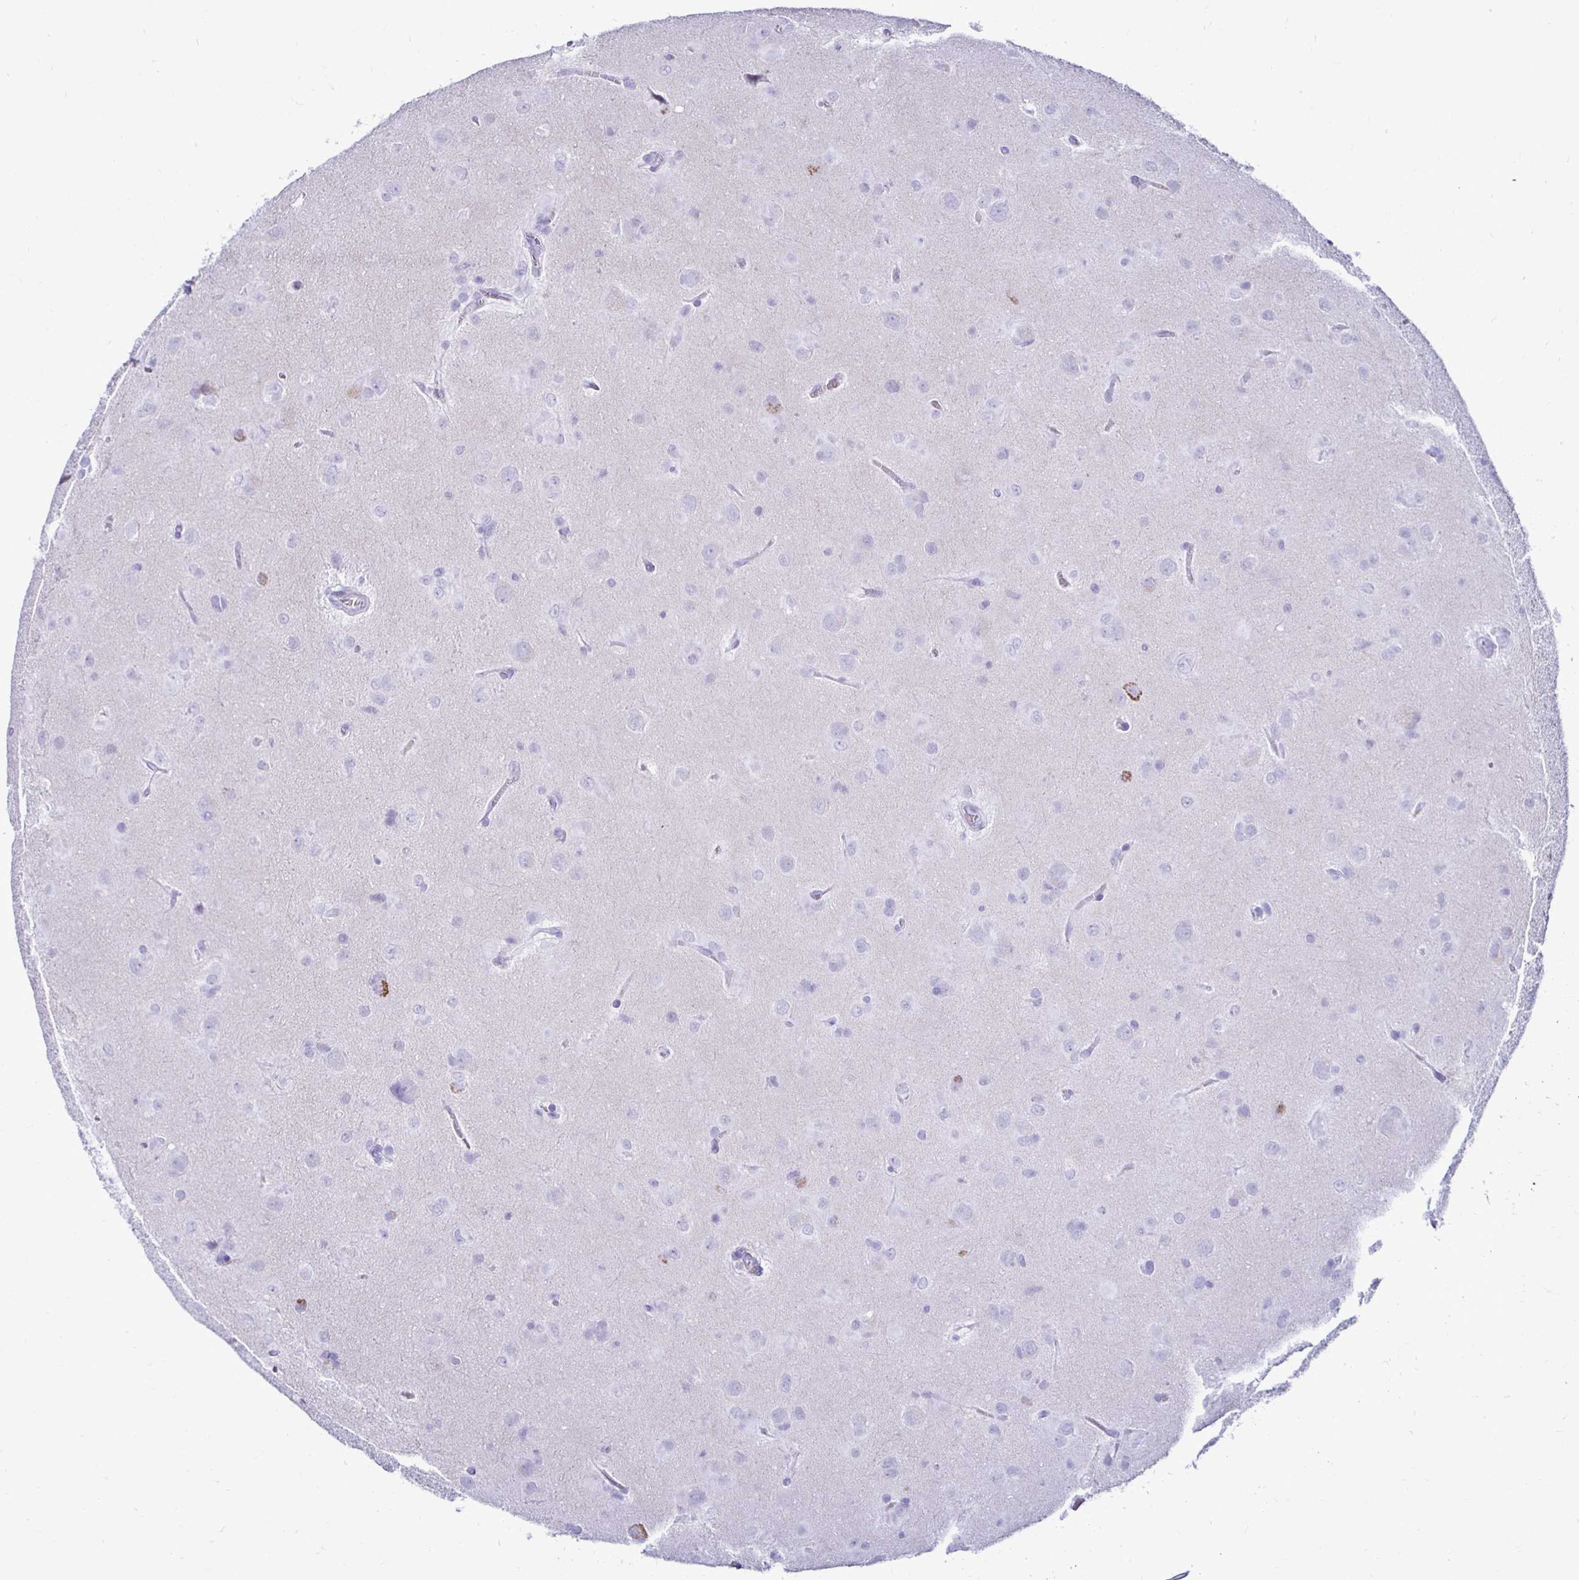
{"staining": {"intensity": "negative", "quantity": "none", "location": "none"}, "tissue": "glioma", "cell_type": "Tumor cells", "image_type": "cancer", "snomed": [{"axis": "morphology", "description": "Glioma, malignant, Low grade"}, {"axis": "topography", "description": "Brain"}], "caption": "Image shows no significant protein staining in tumor cells of malignant low-grade glioma.", "gene": "RHBDL3", "patient": {"sex": "male", "age": 58}}